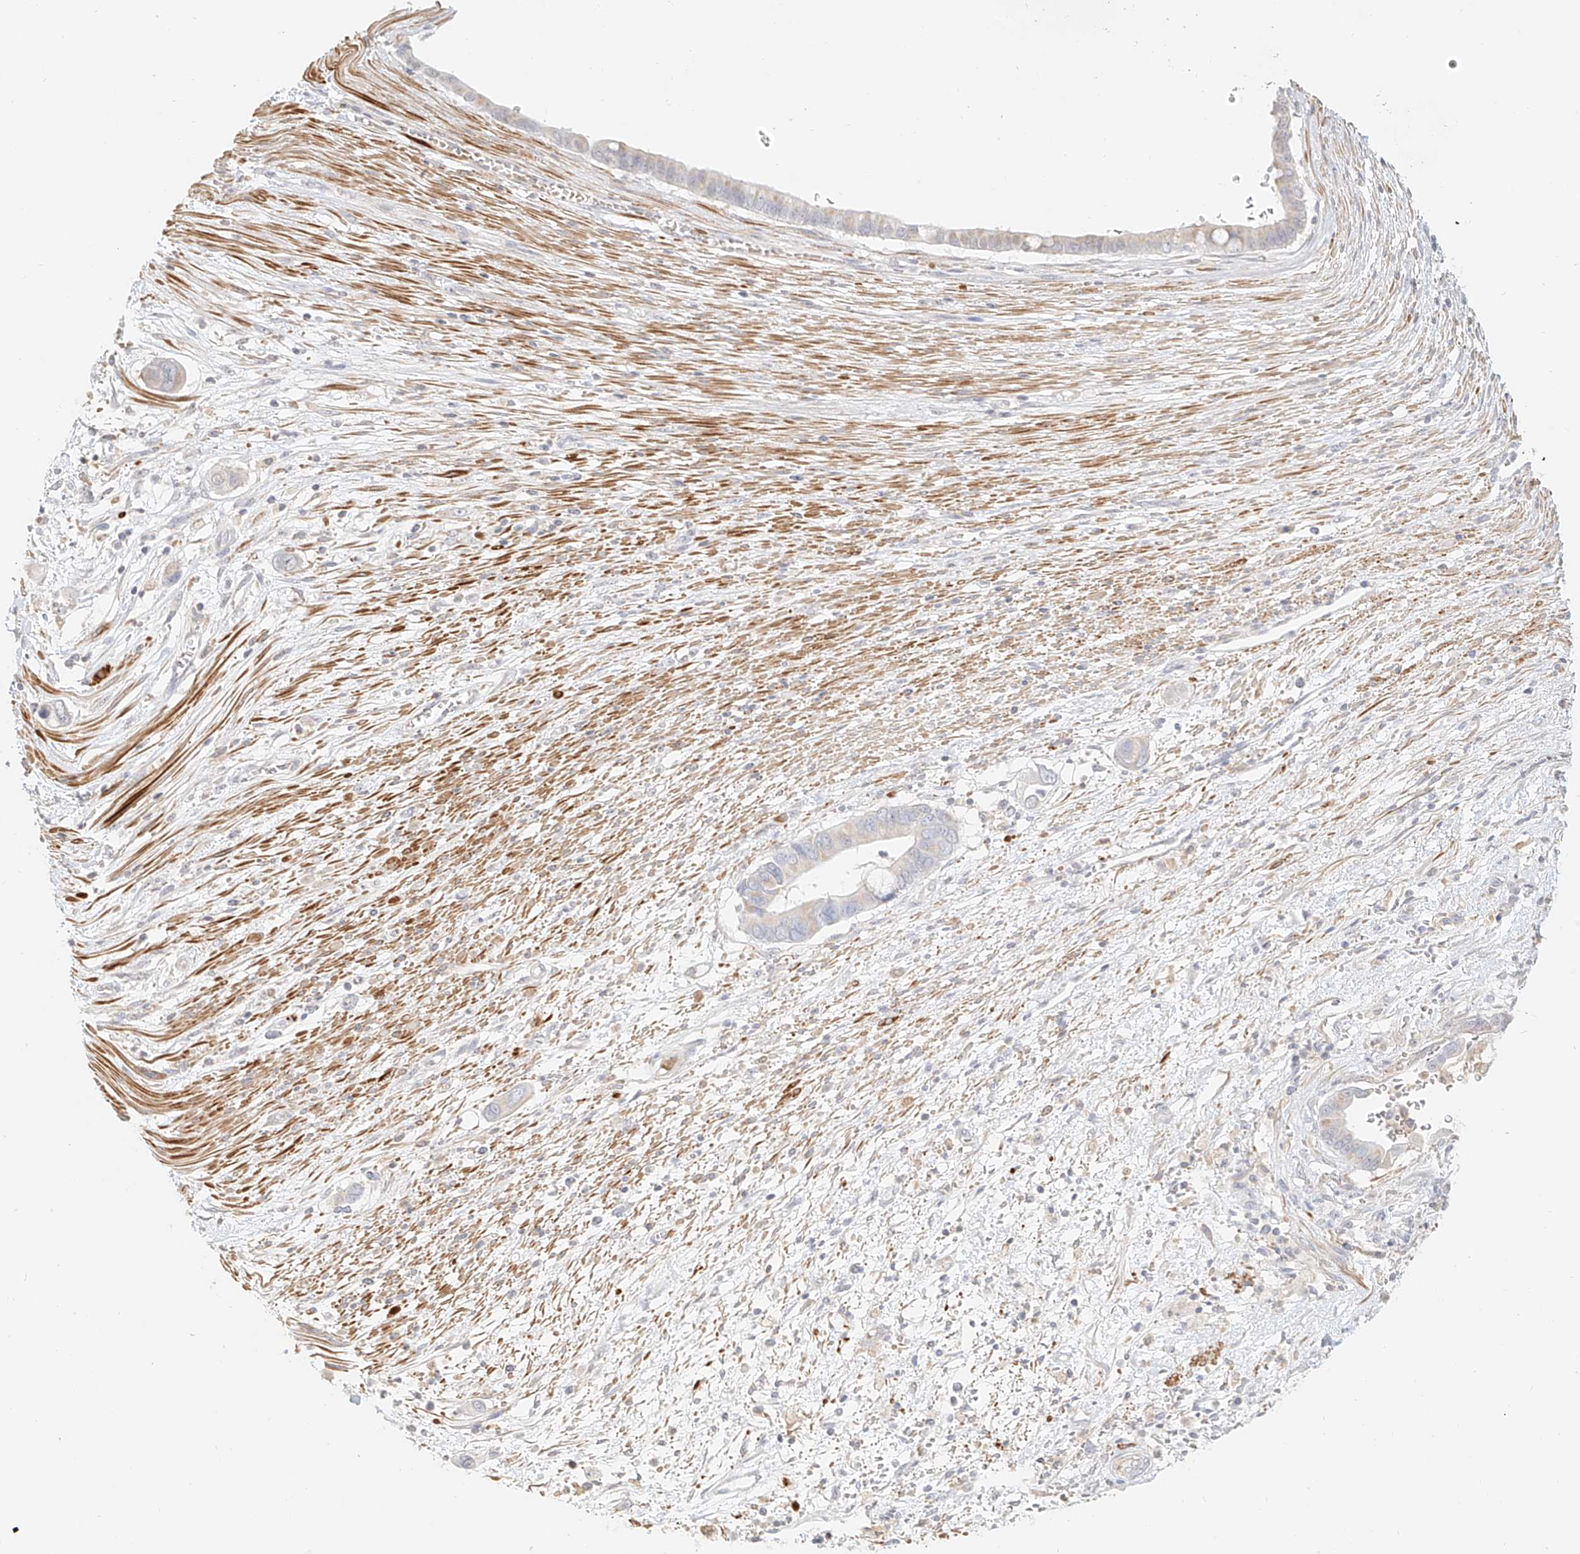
{"staining": {"intensity": "negative", "quantity": "none", "location": "none"}, "tissue": "pancreatic cancer", "cell_type": "Tumor cells", "image_type": "cancer", "snomed": [{"axis": "morphology", "description": "Adenocarcinoma, NOS"}, {"axis": "topography", "description": "Pancreas"}], "caption": "An image of pancreatic adenocarcinoma stained for a protein exhibits no brown staining in tumor cells.", "gene": "CXorf58", "patient": {"sex": "male", "age": 68}}